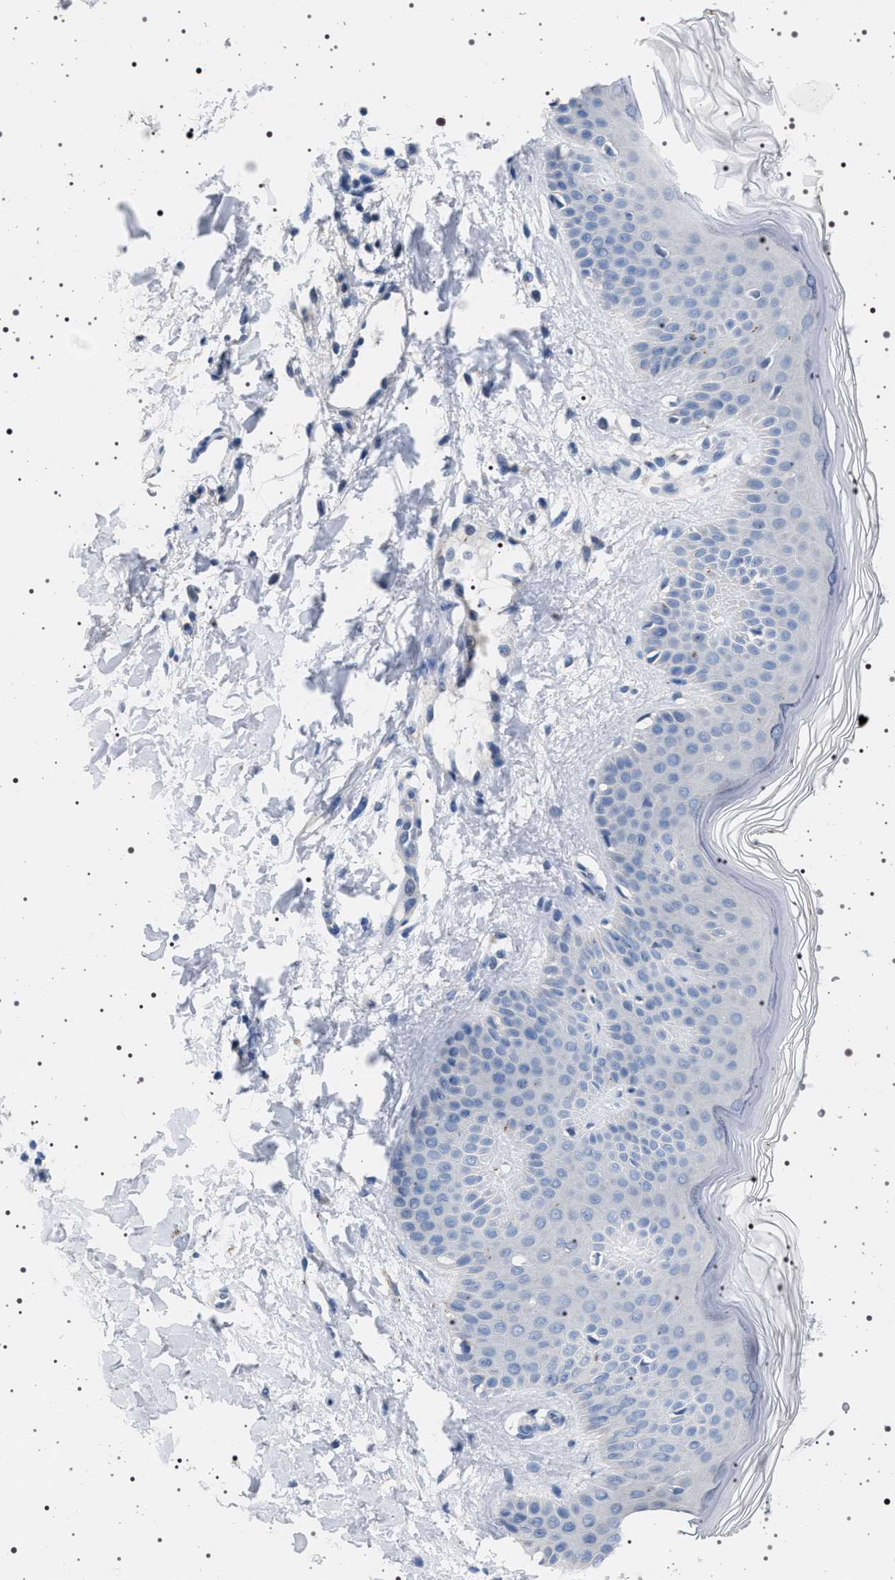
{"staining": {"intensity": "negative", "quantity": "none", "location": "none"}, "tissue": "skin", "cell_type": "Fibroblasts", "image_type": "normal", "snomed": [{"axis": "morphology", "description": "Normal tissue, NOS"}, {"axis": "morphology", "description": "Malignant melanoma, Metastatic site"}, {"axis": "topography", "description": "Skin"}], "caption": "A high-resolution micrograph shows immunohistochemistry staining of unremarkable skin, which reveals no significant positivity in fibroblasts. (DAB (3,3'-diaminobenzidine) immunohistochemistry (IHC), high magnification).", "gene": "NAT9", "patient": {"sex": "male", "age": 41}}